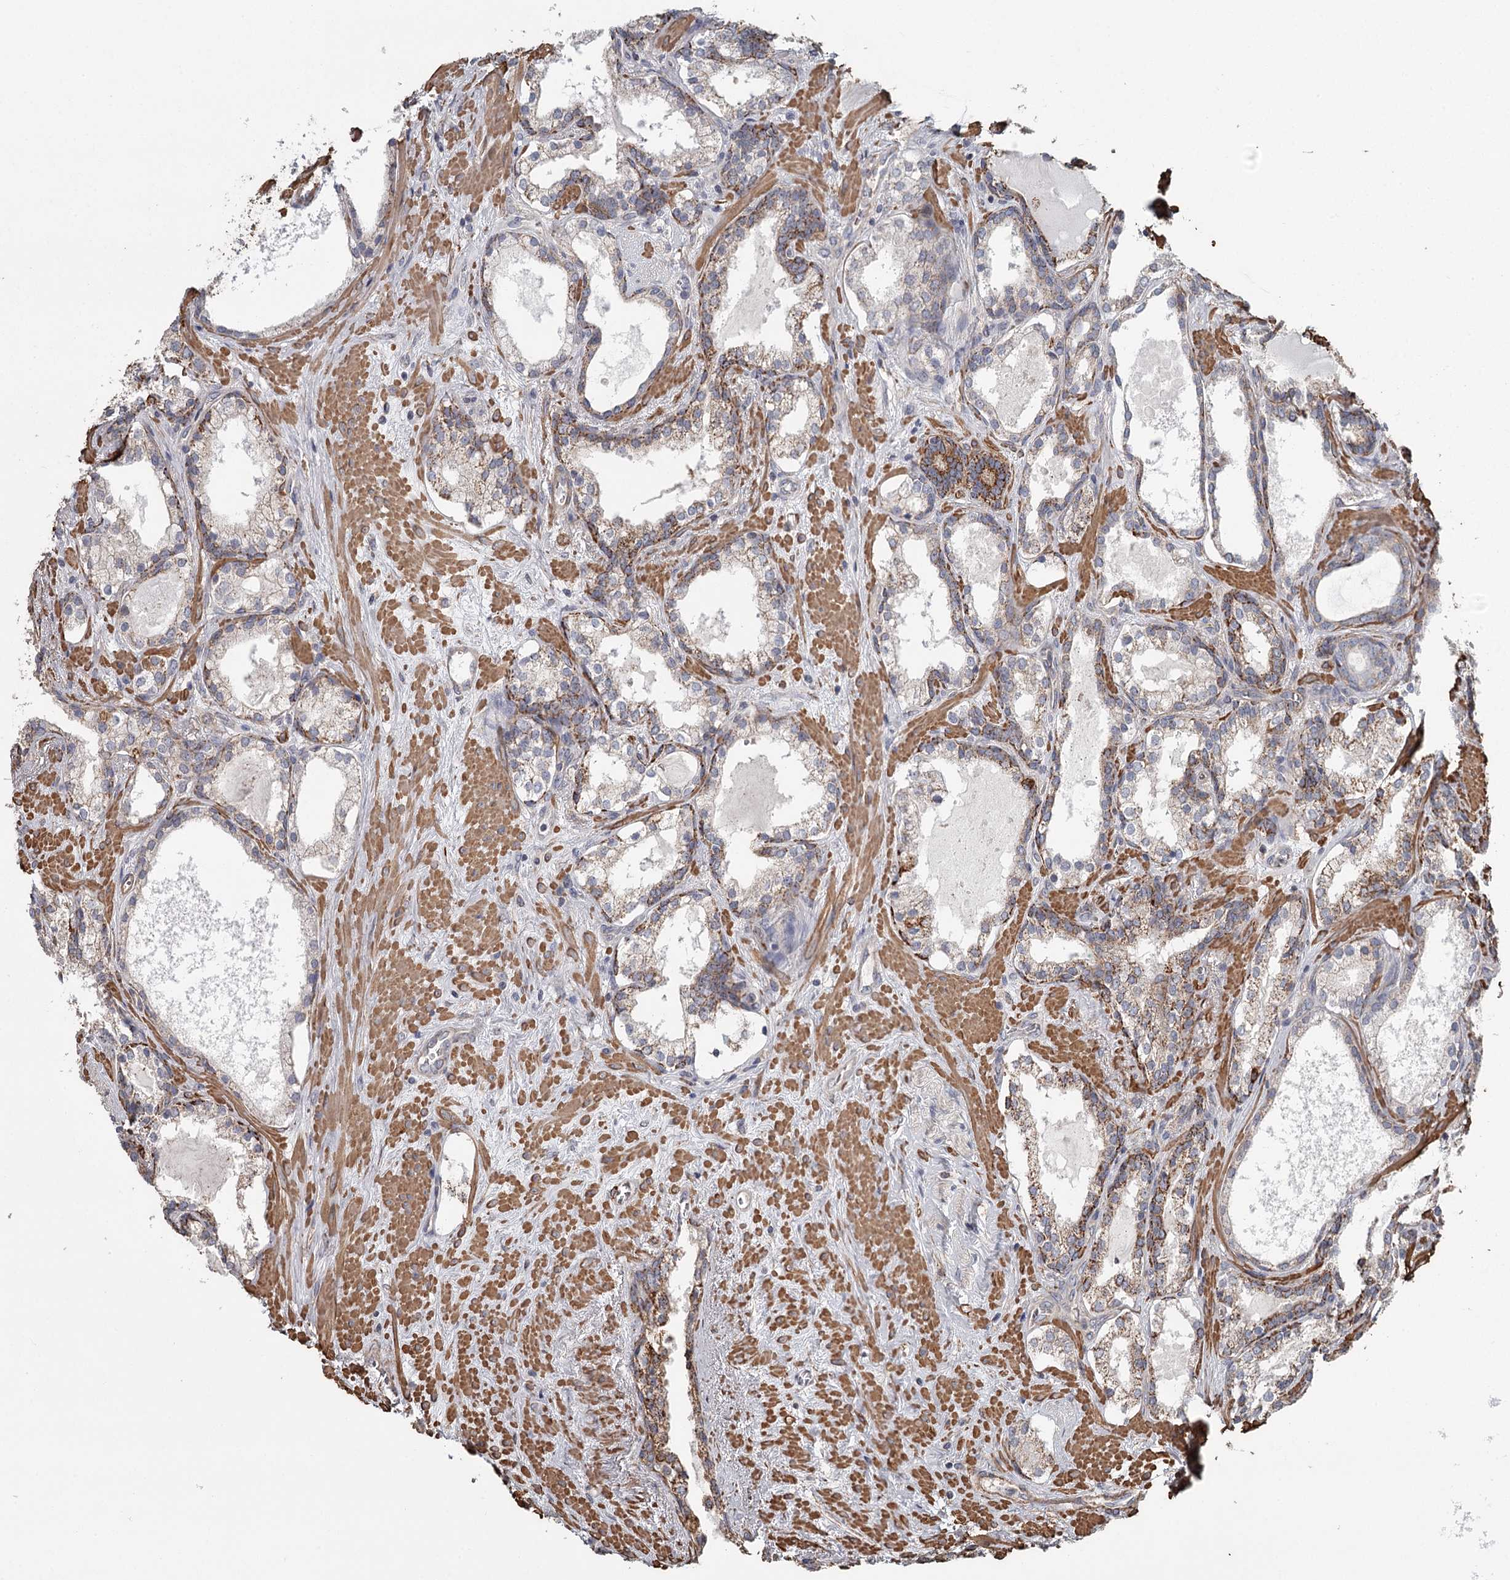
{"staining": {"intensity": "moderate", "quantity": "25%-75%", "location": "cytoplasmic/membranous"}, "tissue": "prostate cancer", "cell_type": "Tumor cells", "image_type": "cancer", "snomed": [{"axis": "morphology", "description": "Adenocarcinoma, High grade"}, {"axis": "topography", "description": "Prostate"}], "caption": "Tumor cells show moderate cytoplasmic/membranous expression in about 25%-75% of cells in prostate cancer (high-grade adenocarcinoma).", "gene": "DHRS9", "patient": {"sex": "male", "age": 58}}